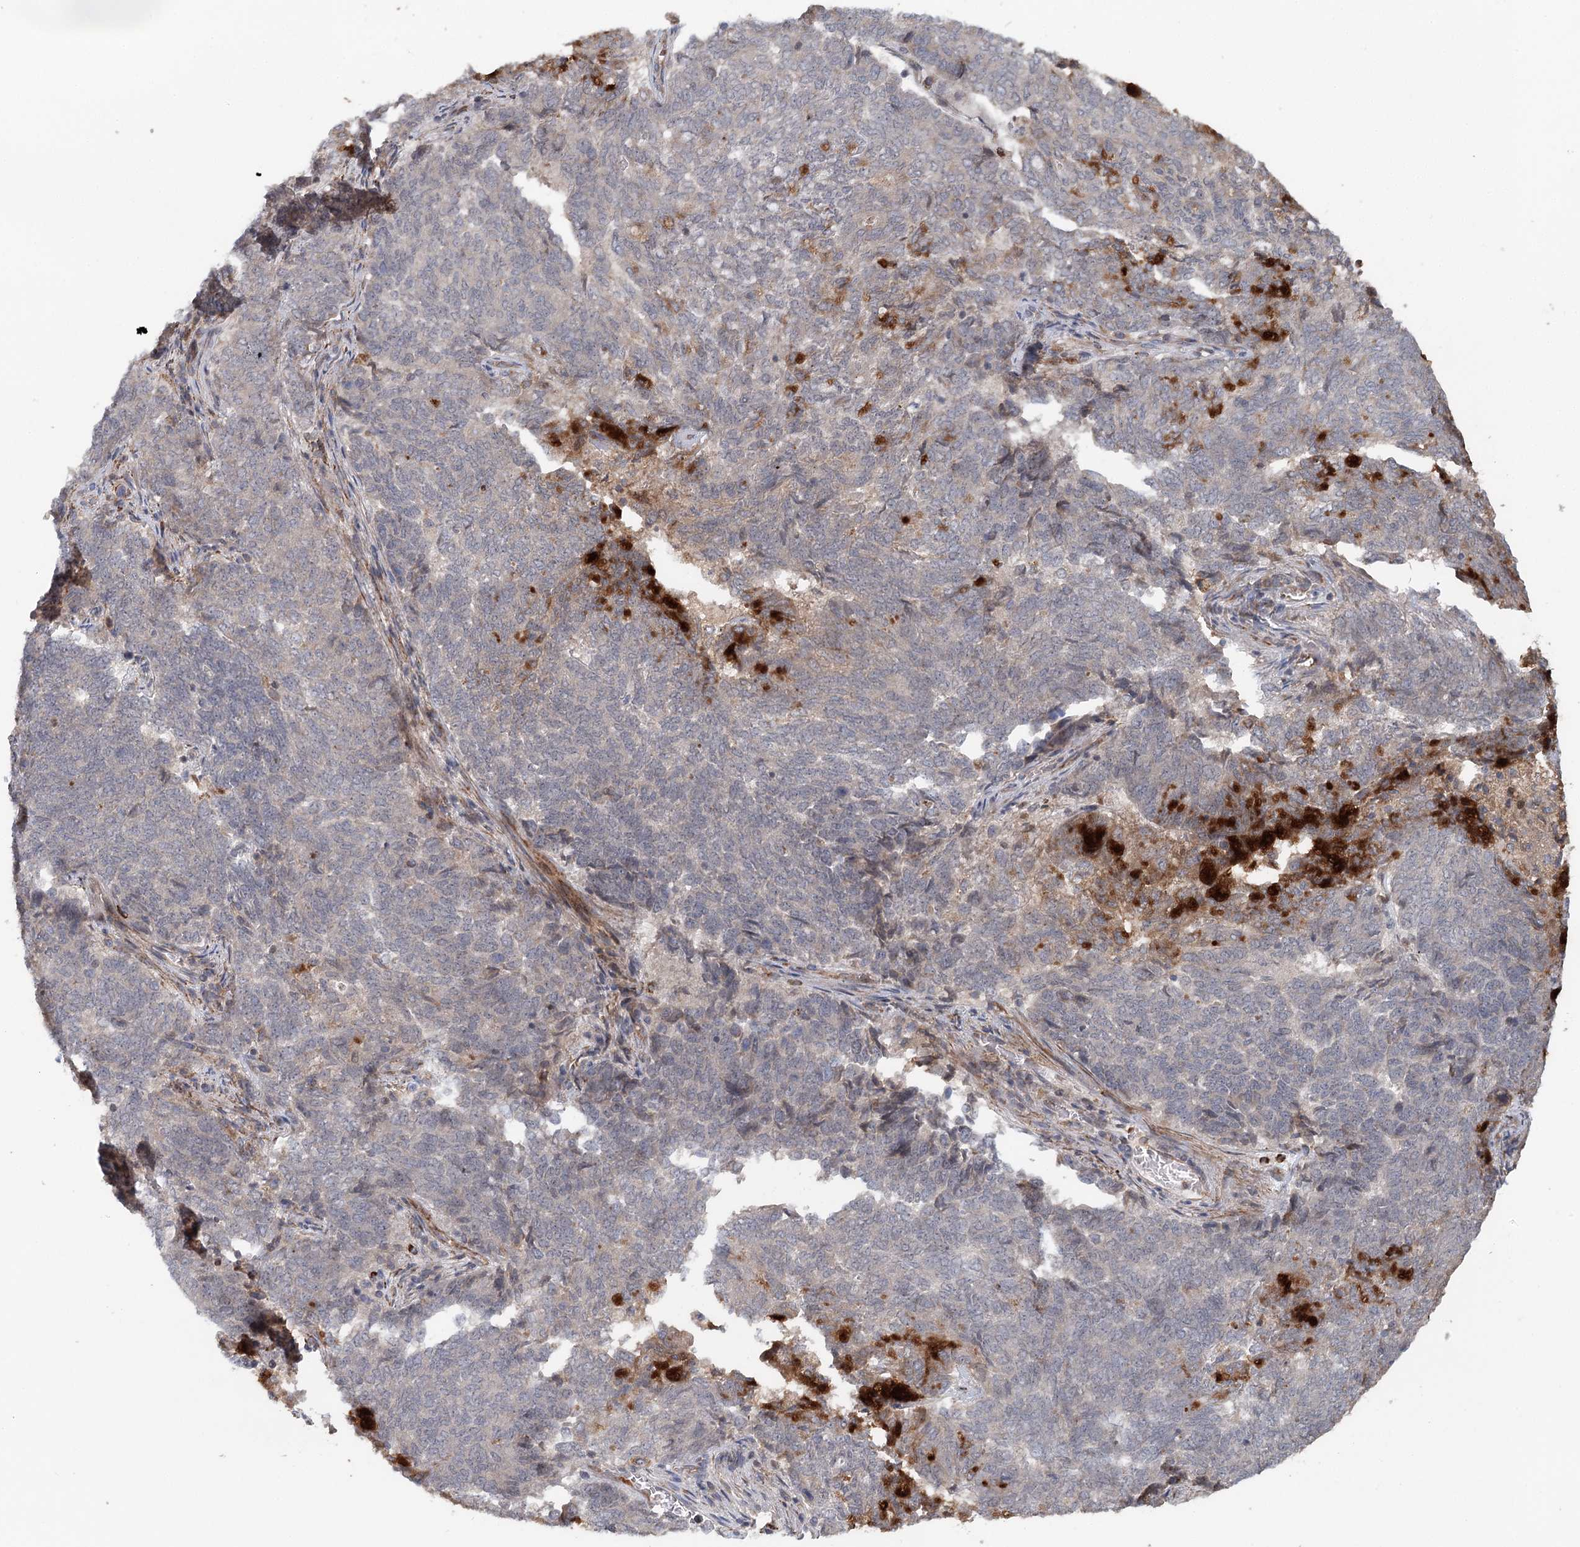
{"staining": {"intensity": "moderate", "quantity": "<25%", "location": "cytoplasmic/membranous"}, "tissue": "endometrial cancer", "cell_type": "Tumor cells", "image_type": "cancer", "snomed": [{"axis": "morphology", "description": "Adenocarcinoma, NOS"}, {"axis": "topography", "description": "Endometrium"}], "caption": "Human adenocarcinoma (endometrial) stained for a protein (brown) demonstrates moderate cytoplasmic/membranous positive positivity in approximately <25% of tumor cells.", "gene": "RNF111", "patient": {"sex": "female", "age": 80}}